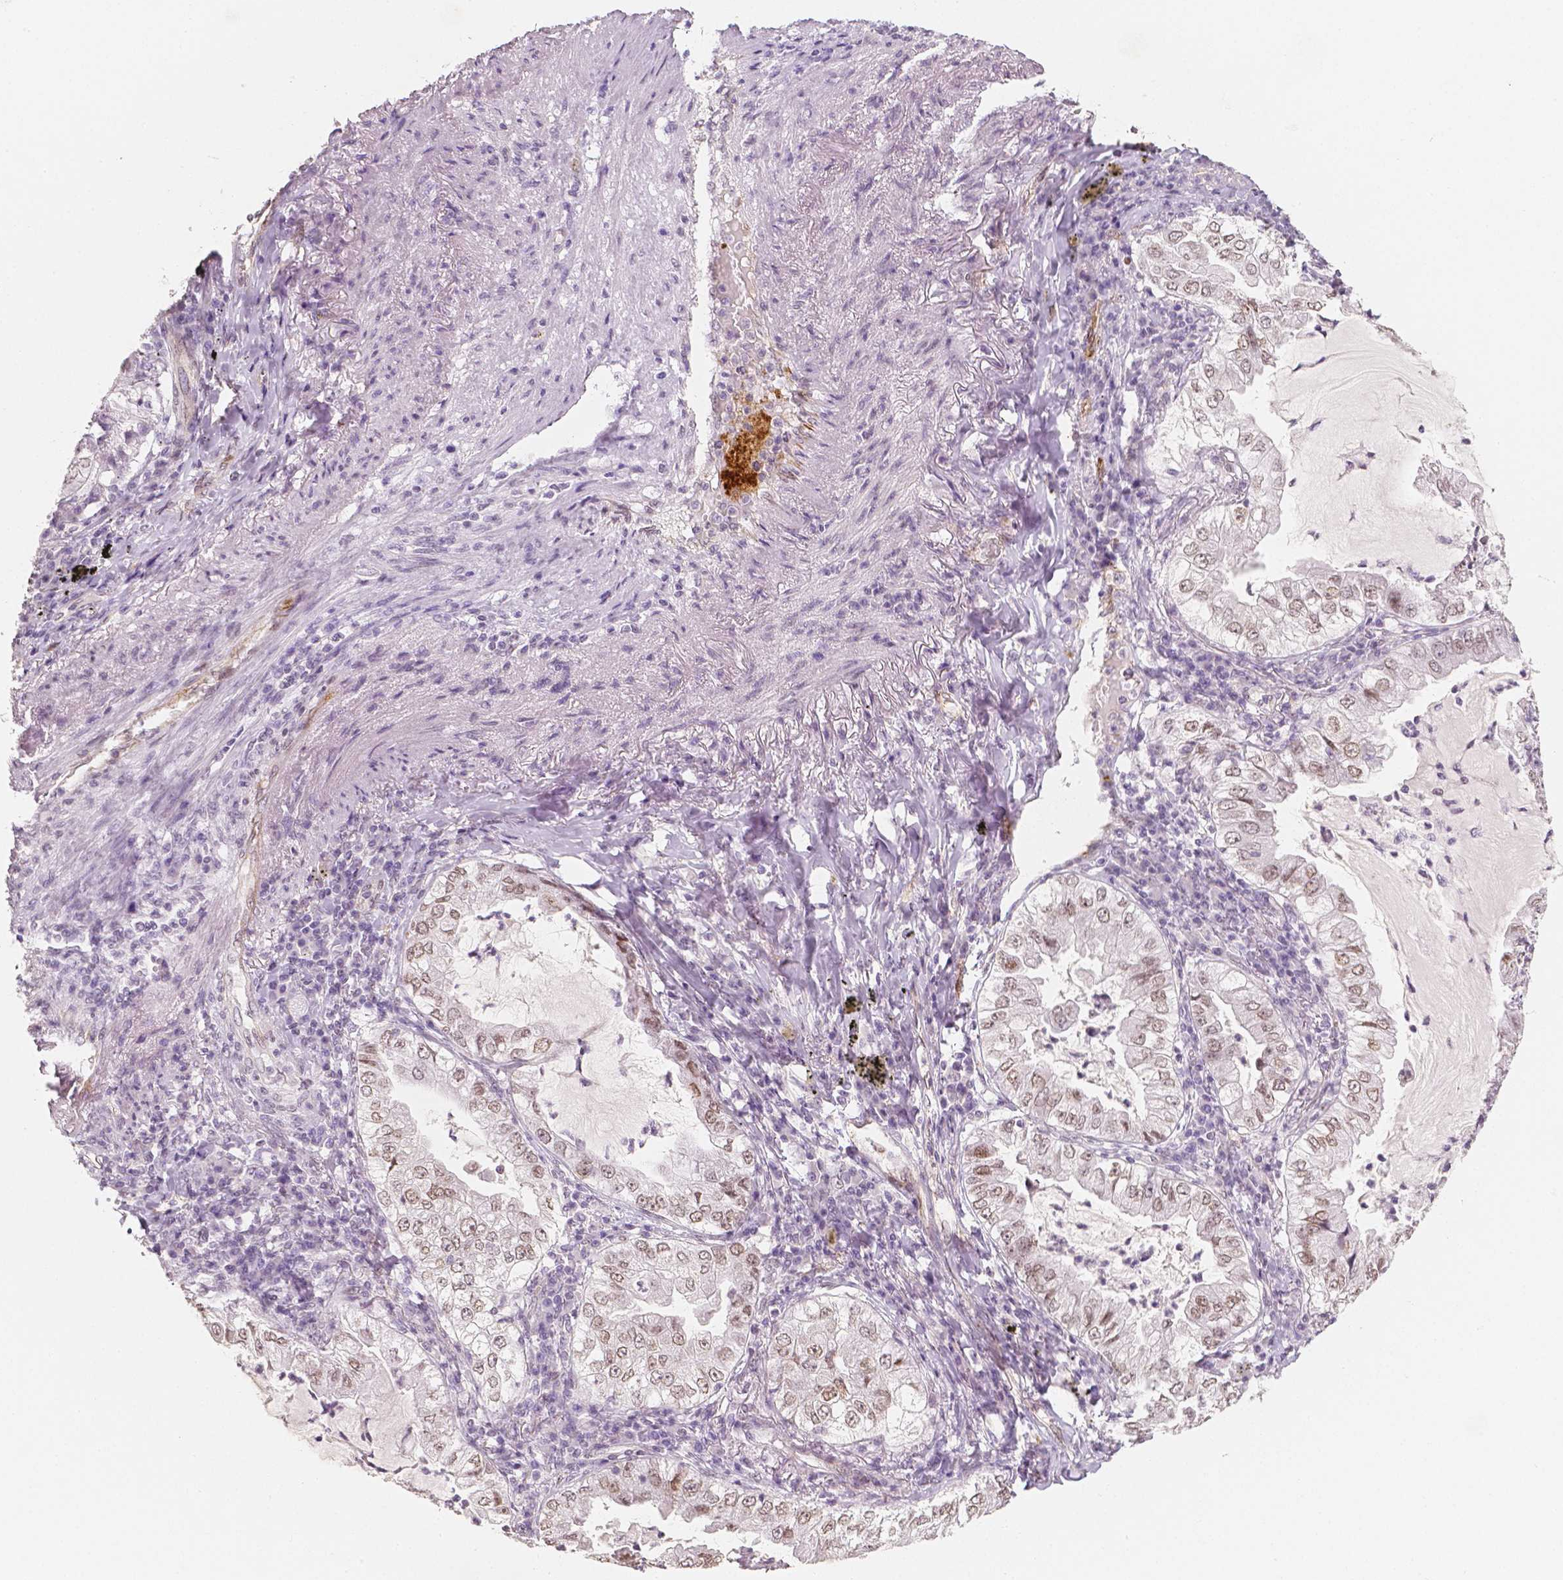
{"staining": {"intensity": "weak", "quantity": ">75%", "location": "nuclear"}, "tissue": "lung cancer", "cell_type": "Tumor cells", "image_type": "cancer", "snomed": [{"axis": "morphology", "description": "Adenocarcinoma, NOS"}, {"axis": "topography", "description": "Lung"}], "caption": "Protein staining reveals weak nuclear positivity in about >75% of tumor cells in adenocarcinoma (lung).", "gene": "KDM5B", "patient": {"sex": "female", "age": 73}}